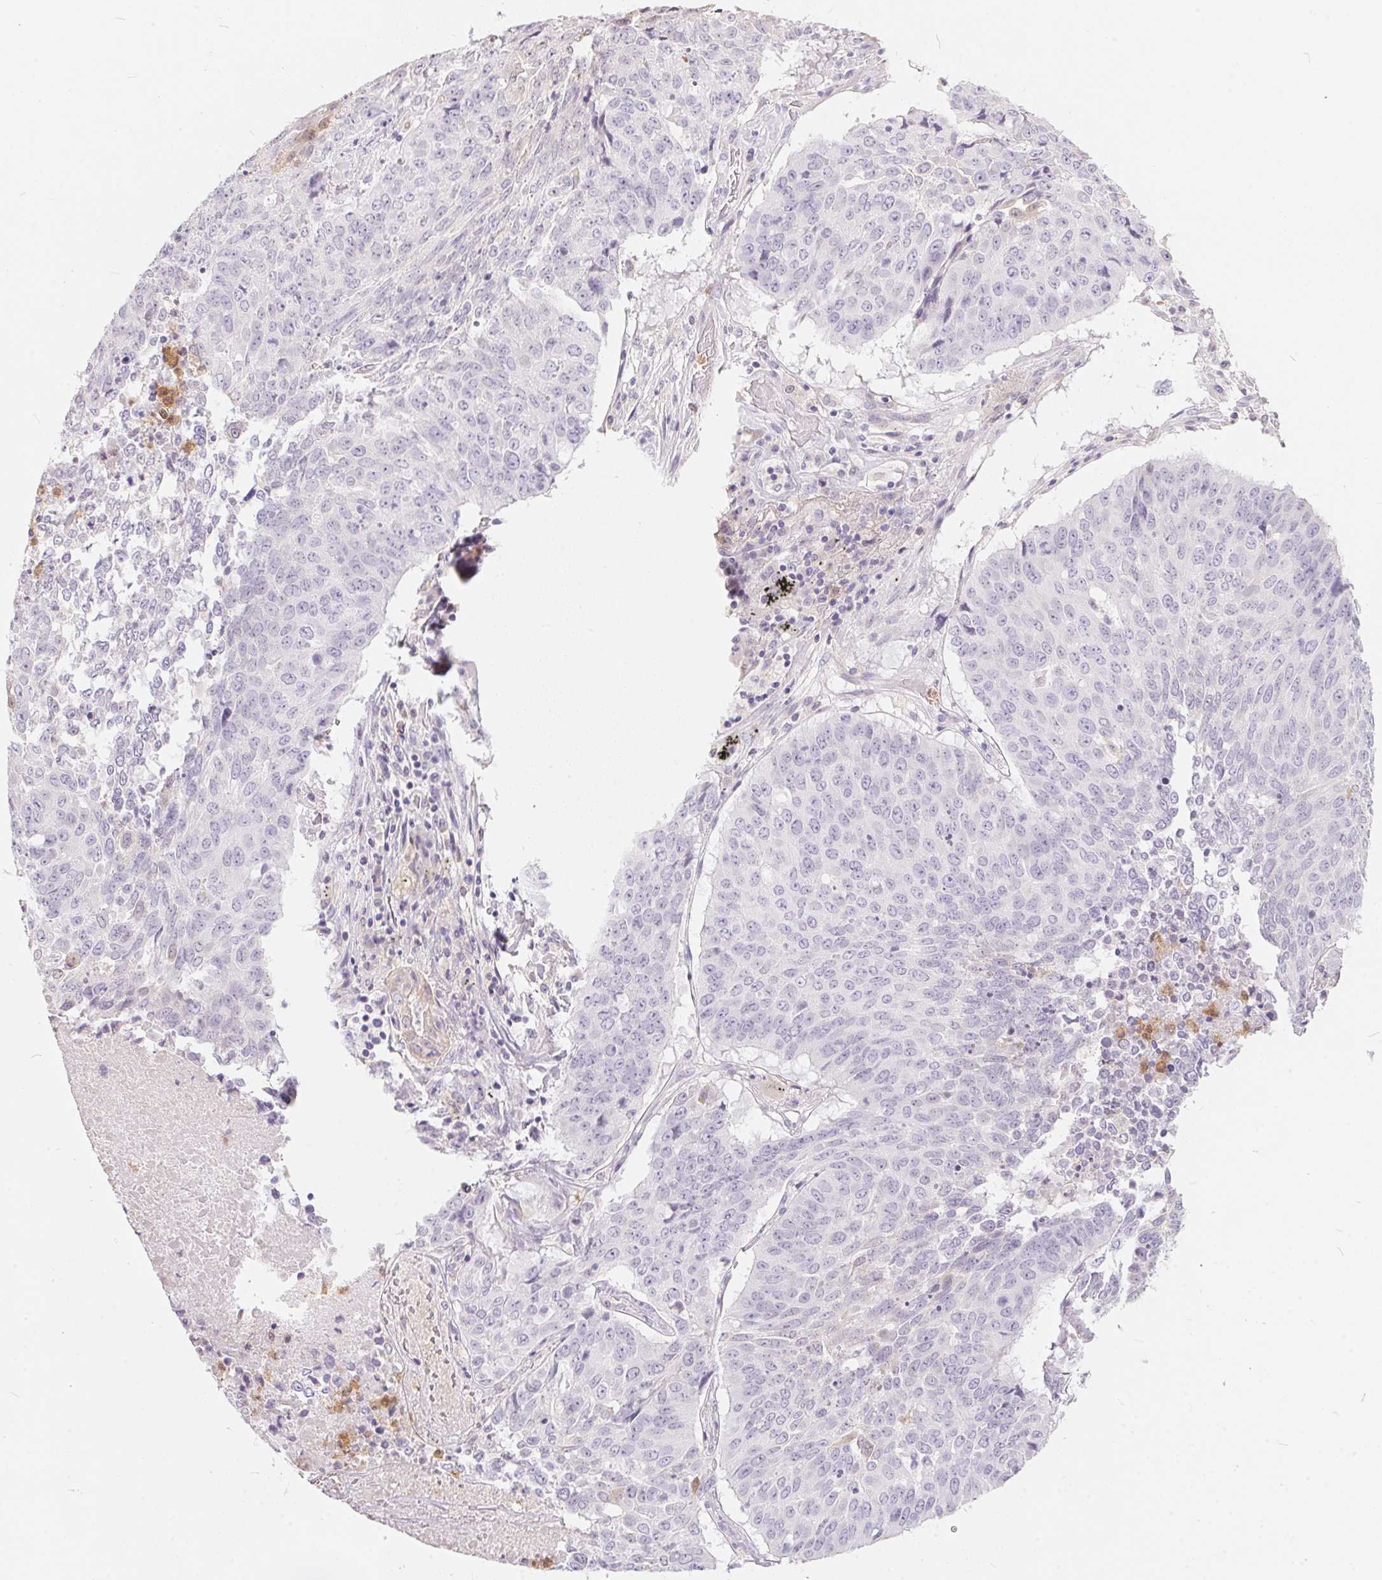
{"staining": {"intensity": "negative", "quantity": "none", "location": "none"}, "tissue": "lung cancer", "cell_type": "Tumor cells", "image_type": "cancer", "snomed": [{"axis": "morphology", "description": "Normal tissue, NOS"}, {"axis": "morphology", "description": "Squamous cell carcinoma, NOS"}, {"axis": "topography", "description": "Bronchus"}, {"axis": "topography", "description": "Lung"}], "caption": "Tumor cells are negative for brown protein staining in lung cancer.", "gene": "SERPINB1", "patient": {"sex": "male", "age": 64}}